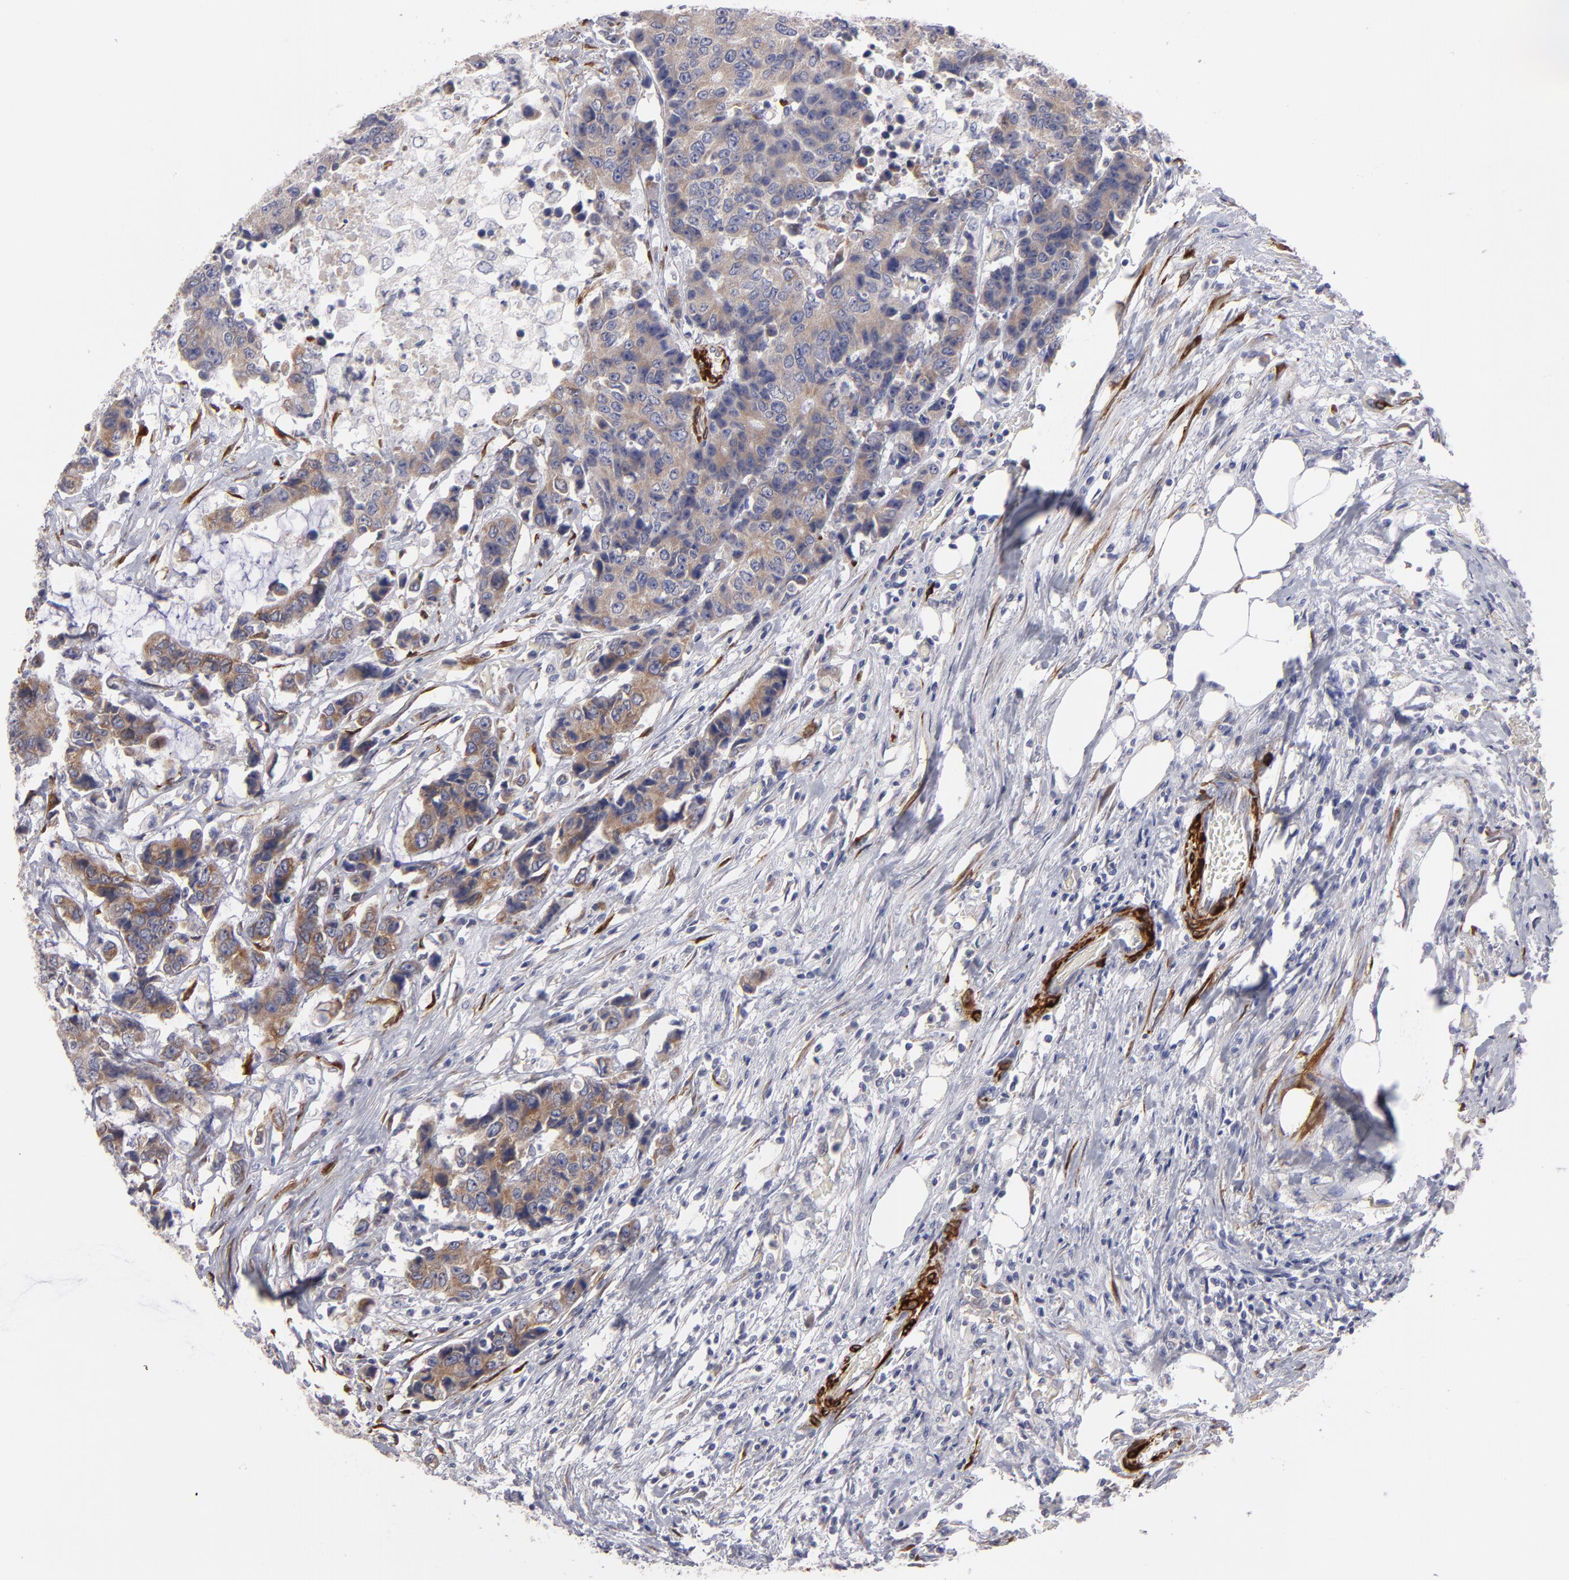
{"staining": {"intensity": "moderate", "quantity": ">75%", "location": "cytoplasmic/membranous"}, "tissue": "colorectal cancer", "cell_type": "Tumor cells", "image_type": "cancer", "snomed": [{"axis": "morphology", "description": "Adenocarcinoma, NOS"}, {"axis": "topography", "description": "Colon"}], "caption": "Colorectal cancer tissue demonstrates moderate cytoplasmic/membranous staining in approximately >75% of tumor cells", "gene": "SLMAP", "patient": {"sex": "female", "age": 86}}